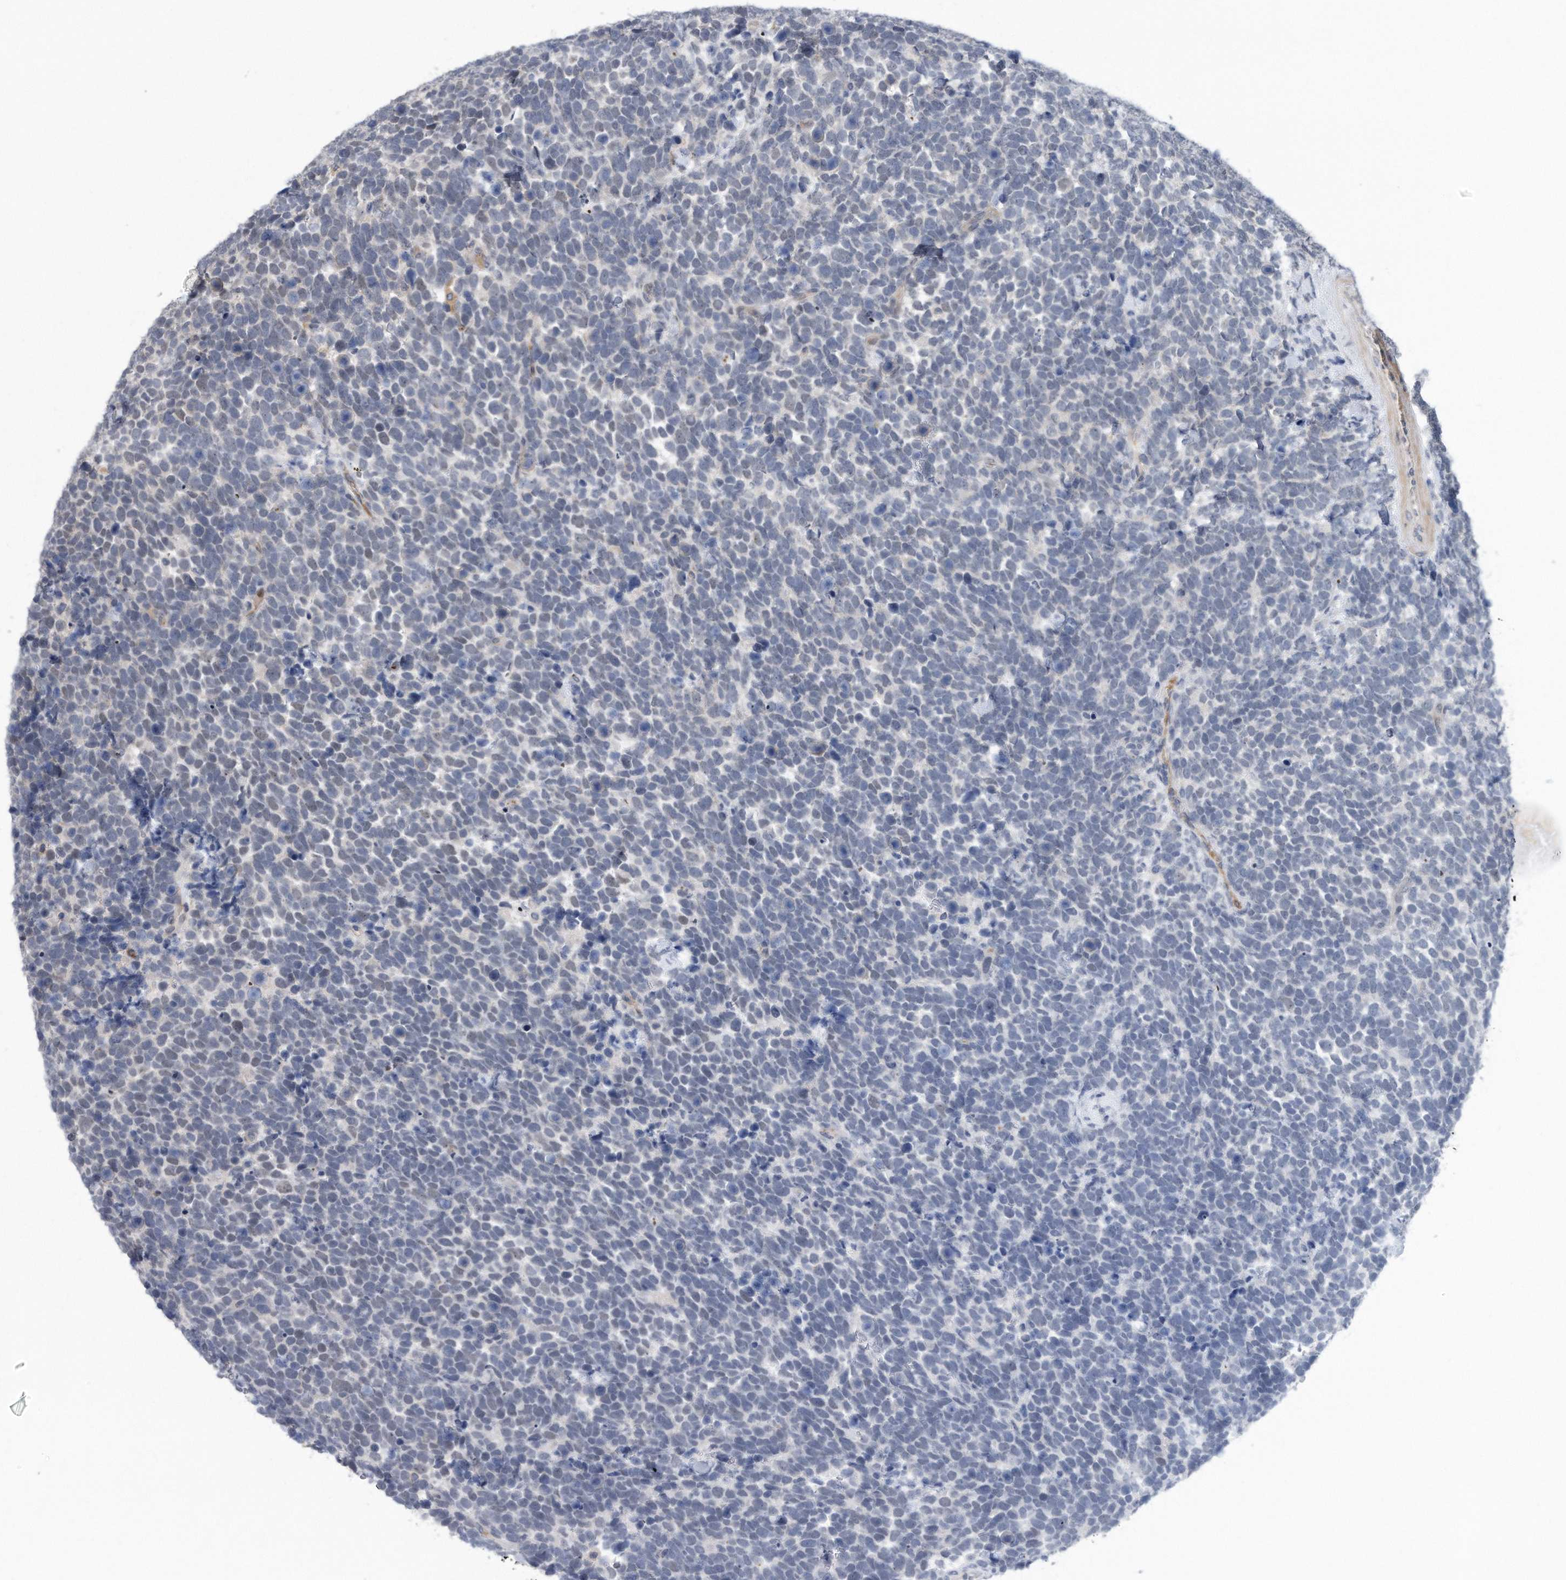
{"staining": {"intensity": "negative", "quantity": "none", "location": "none"}, "tissue": "urothelial cancer", "cell_type": "Tumor cells", "image_type": "cancer", "snomed": [{"axis": "morphology", "description": "Urothelial carcinoma, High grade"}, {"axis": "topography", "description": "Urinary bladder"}], "caption": "Urothelial cancer was stained to show a protein in brown. There is no significant staining in tumor cells.", "gene": "PGBD2", "patient": {"sex": "female", "age": 82}}